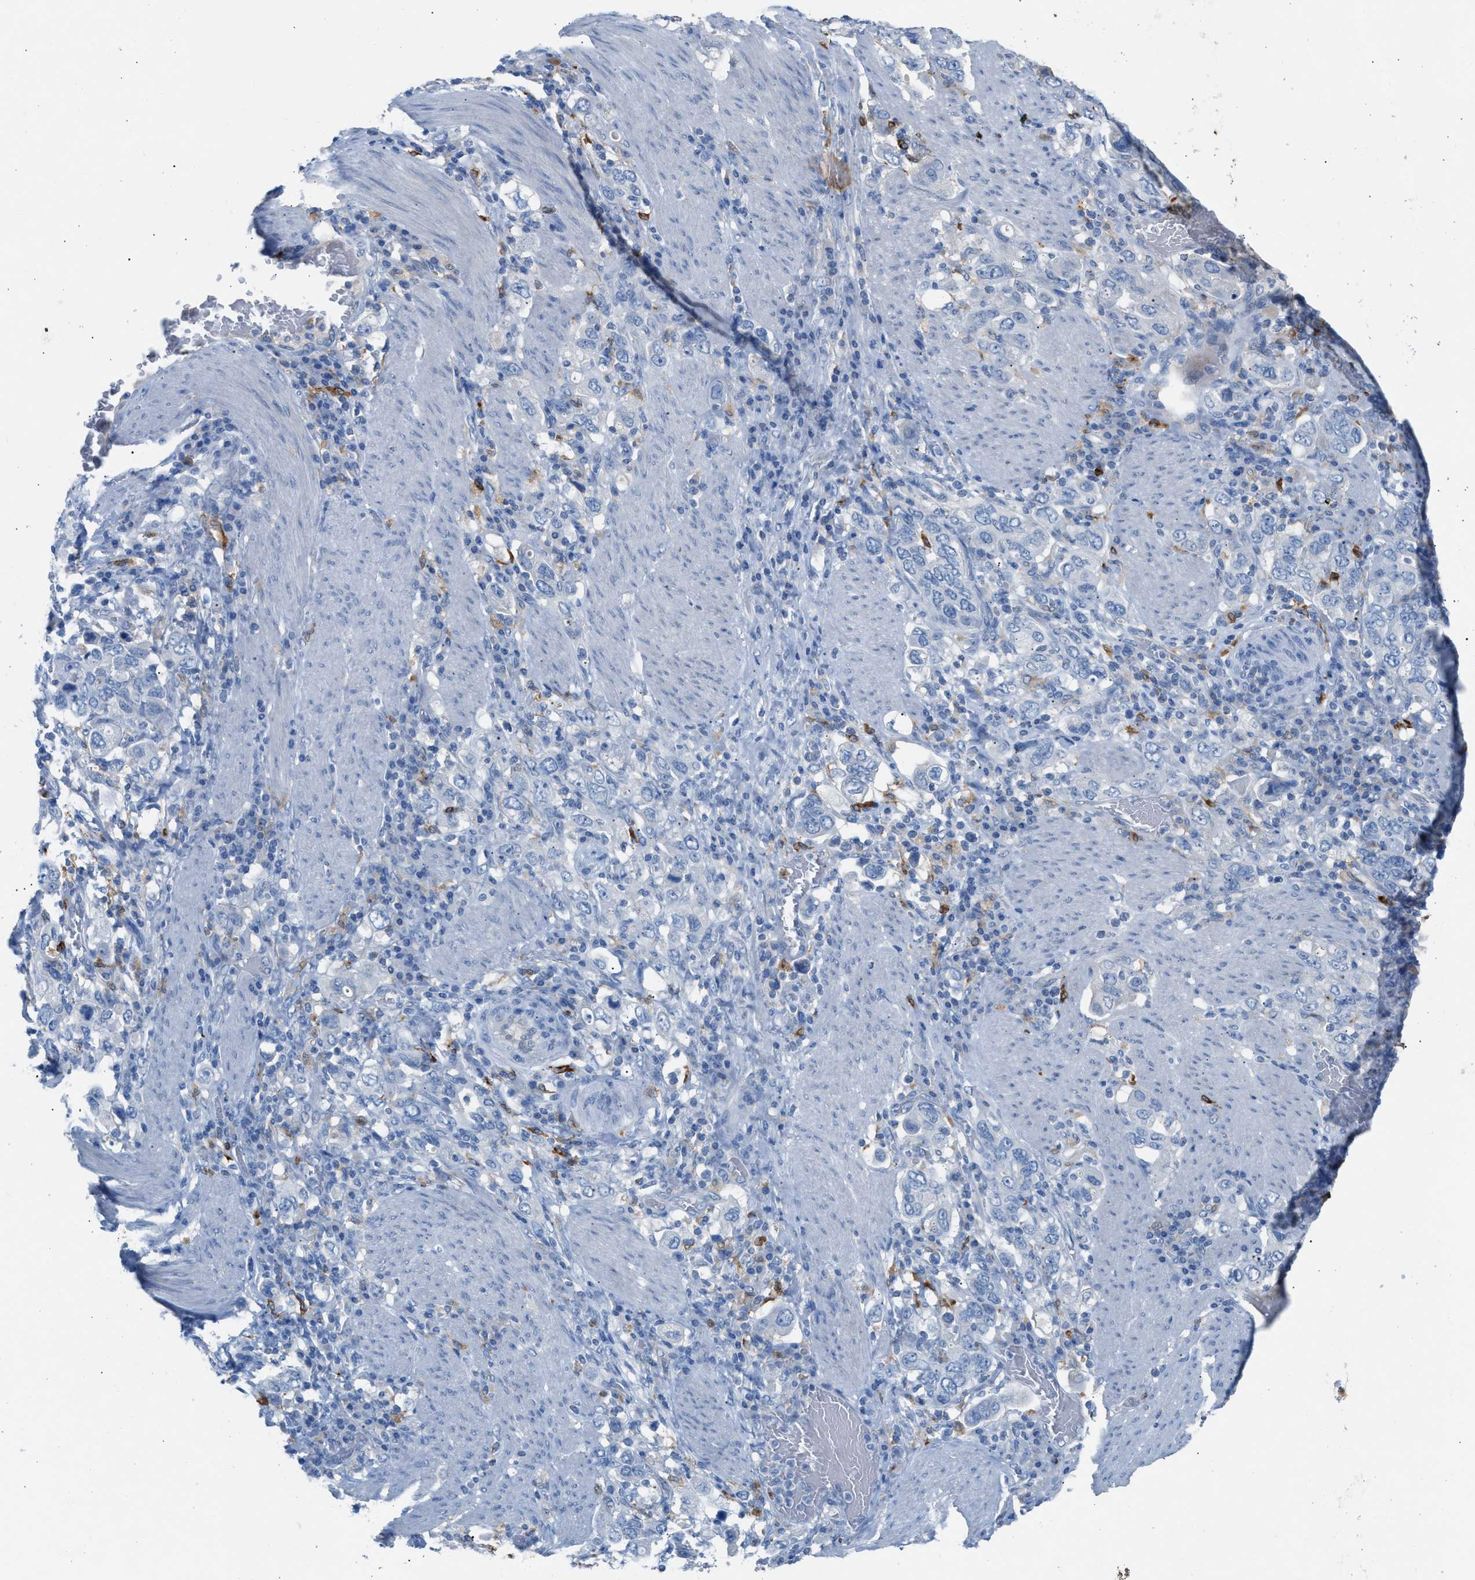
{"staining": {"intensity": "negative", "quantity": "none", "location": "none"}, "tissue": "stomach cancer", "cell_type": "Tumor cells", "image_type": "cancer", "snomed": [{"axis": "morphology", "description": "Adenocarcinoma, NOS"}, {"axis": "topography", "description": "Stomach, upper"}], "caption": "This histopathology image is of stomach cancer (adenocarcinoma) stained with immunohistochemistry (IHC) to label a protein in brown with the nuclei are counter-stained blue. There is no positivity in tumor cells. (DAB (3,3'-diaminobenzidine) immunohistochemistry, high magnification).", "gene": "CLEC10A", "patient": {"sex": "male", "age": 62}}